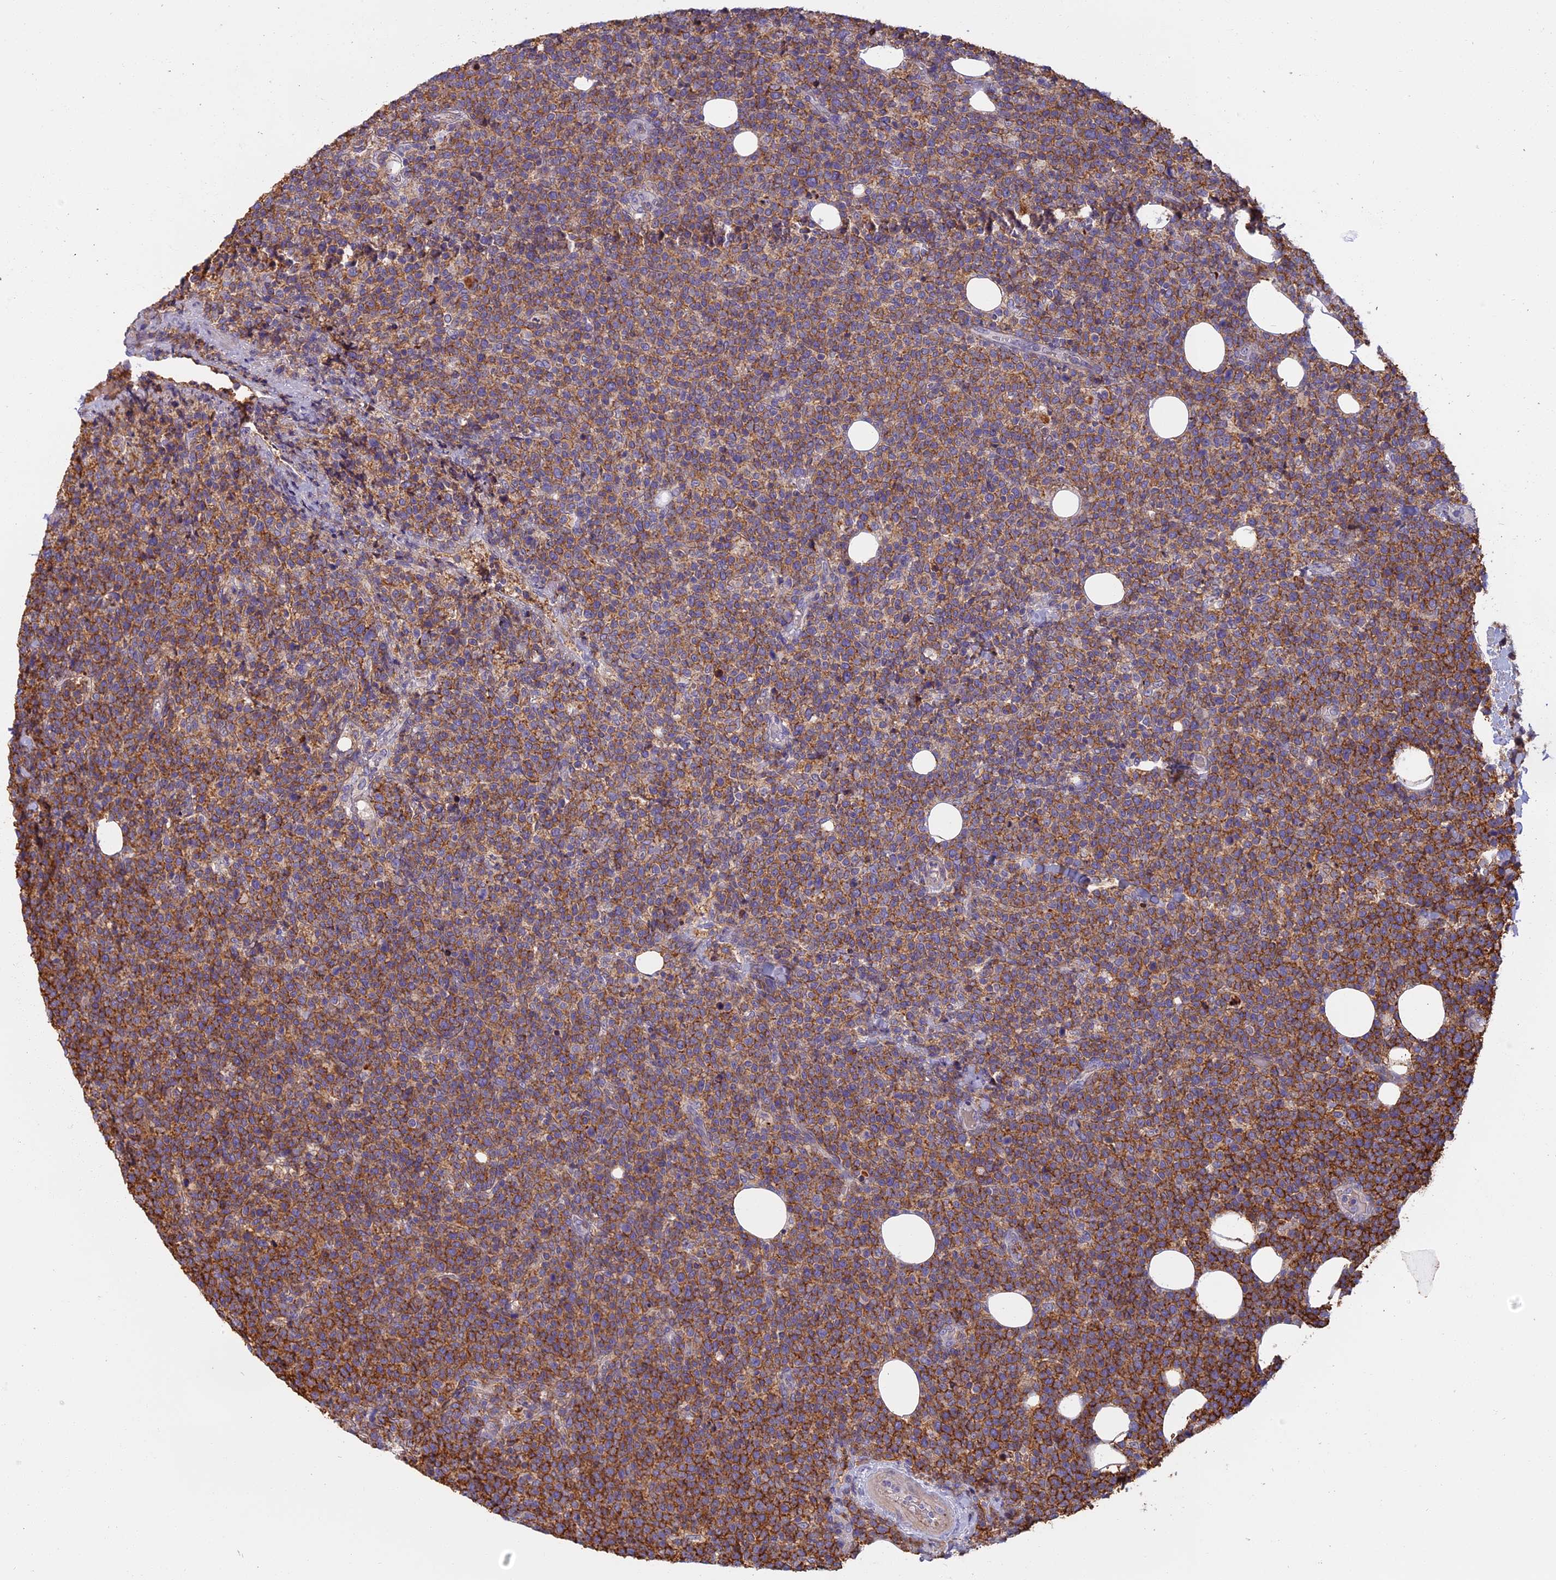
{"staining": {"intensity": "moderate", "quantity": ">75%", "location": "cytoplasmic/membranous"}, "tissue": "lymphoma", "cell_type": "Tumor cells", "image_type": "cancer", "snomed": [{"axis": "morphology", "description": "Malignant lymphoma, non-Hodgkin's type, High grade"}, {"axis": "topography", "description": "Lymph node"}], "caption": "A medium amount of moderate cytoplasmic/membranous expression is present in about >75% of tumor cells in malignant lymphoma, non-Hodgkin's type (high-grade) tissue. The staining was performed using DAB to visualize the protein expression in brown, while the nuclei were stained in blue with hematoxylin (Magnification: 20x).", "gene": "EDAR", "patient": {"sex": "male", "age": 61}}